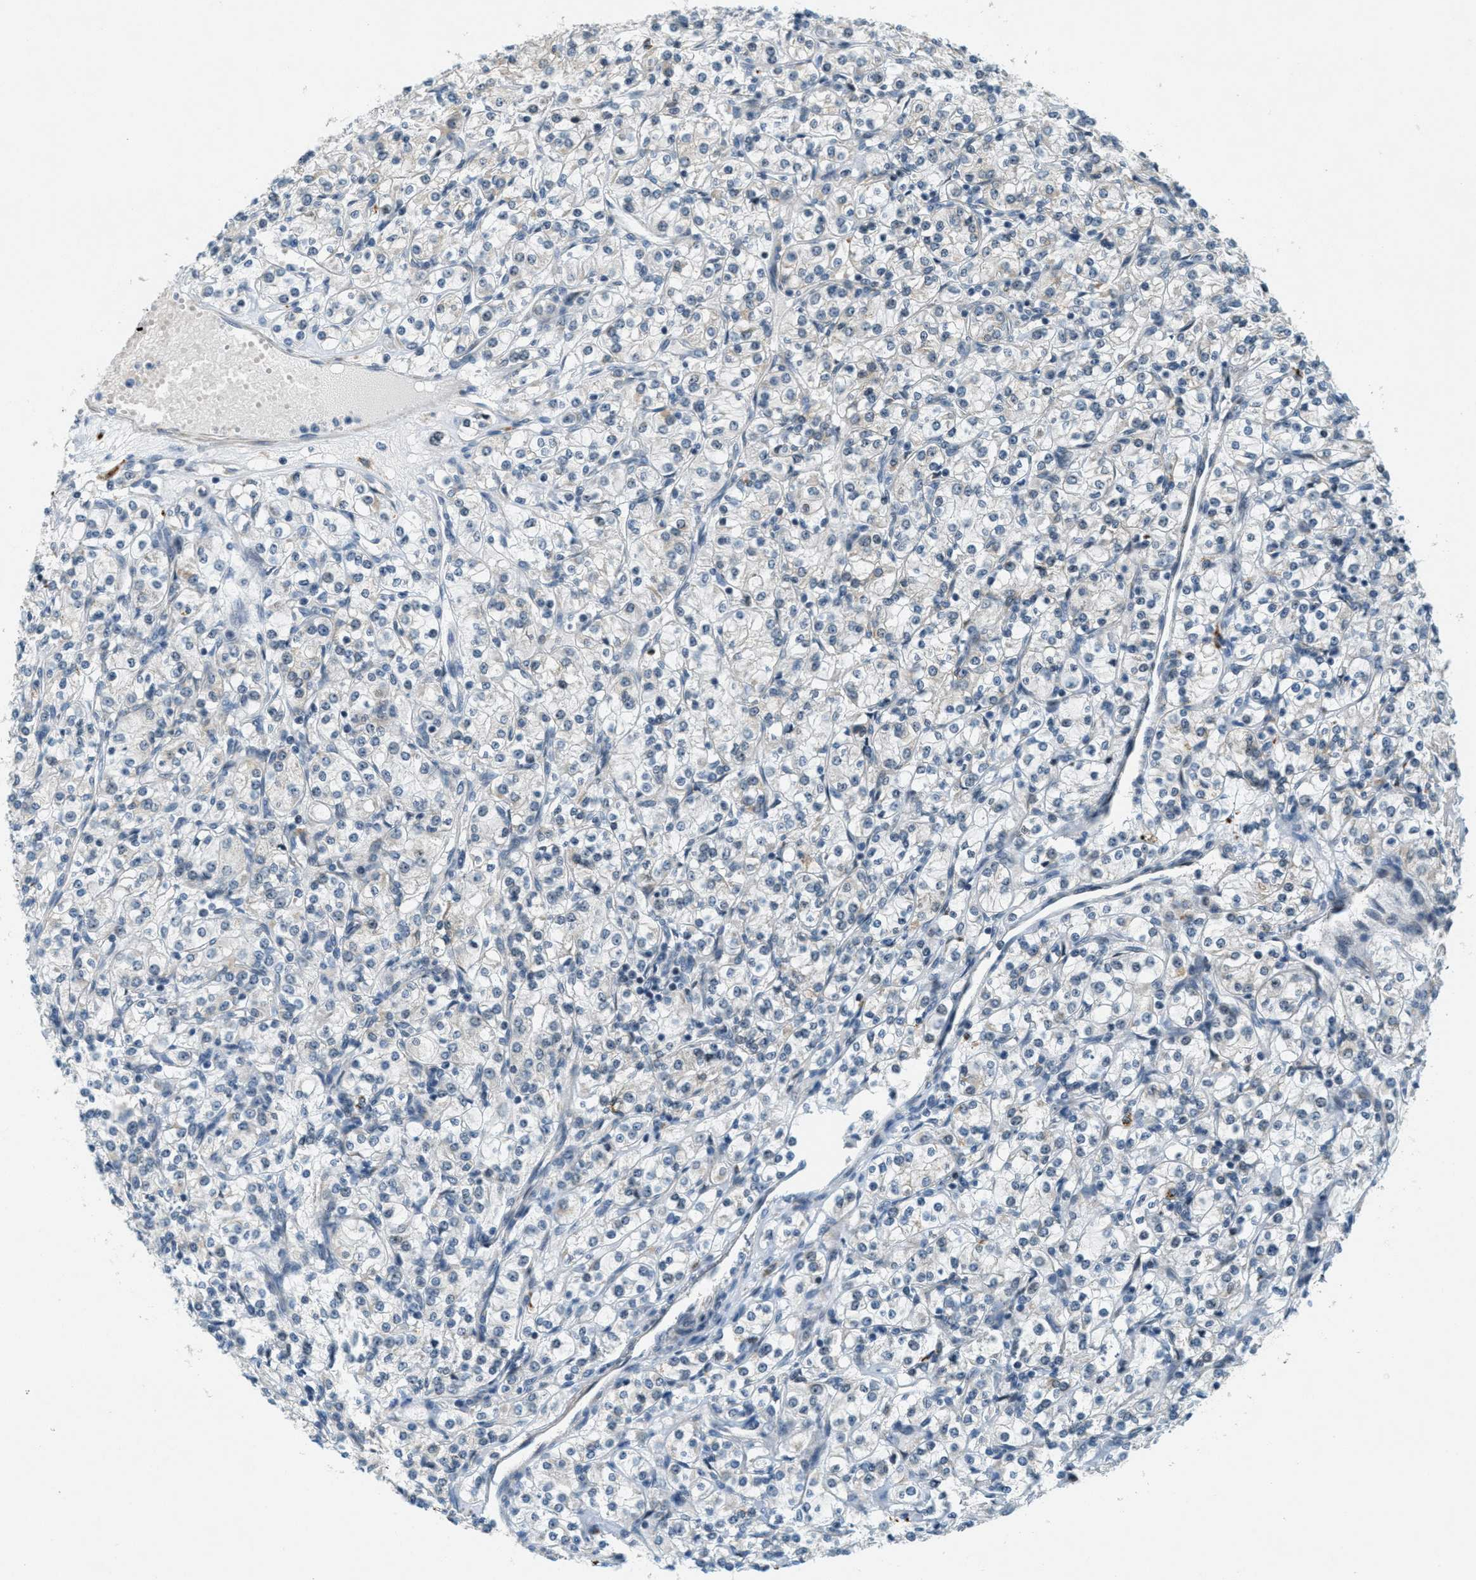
{"staining": {"intensity": "negative", "quantity": "none", "location": "none"}, "tissue": "renal cancer", "cell_type": "Tumor cells", "image_type": "cancer", "snomed": [{"axis": "morphology", "description": "Adenocarcinoma, NOS"}, {"axis": "topography", "description": "Kidney"}], "caption": "IHC of renal cancer exhibits no staining in tumor cells. (DAB (3,3'-diaminobenzidine) immunohistochemistry with hematoxylin counter stain).", "gene": "DDX47", "patient": {"sex": "male", "age": 77}}